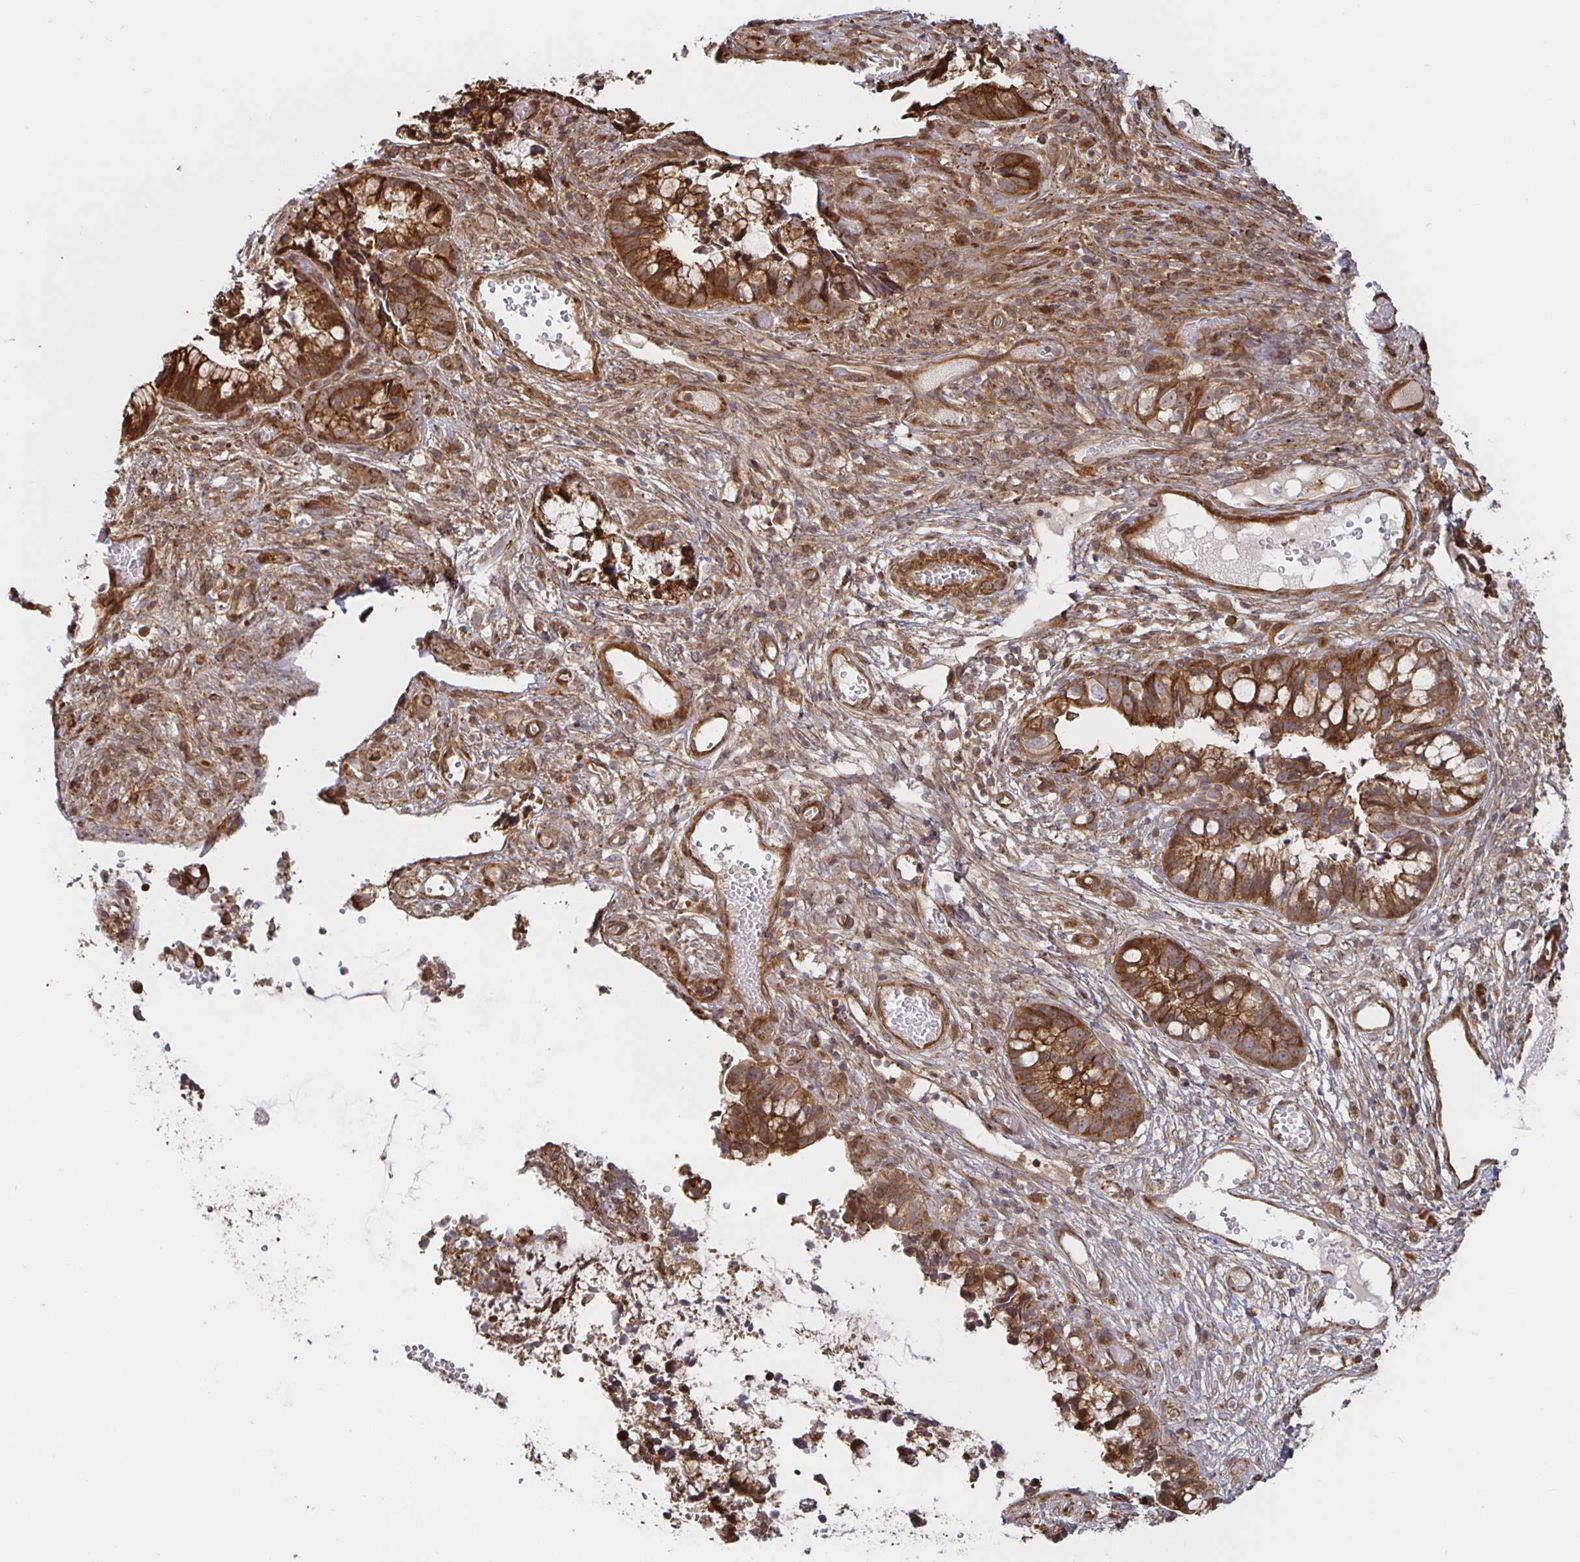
{"staining": {"intensity": "strong", "quantity": ">75%", "location": "cytoplasmic/membranous"}, "tissue": "cervical cancer", "cell_type": "Tumor cells", "image_type": "cancer", "snomed": [{"axis": "morphology", "description": "Adenocarcinoma, NOS"}, {"axis": "topography", "description": "Cervix"}], "caption": "Immunohistochemistry (IHC) (DAB) staining of cervical cancer (adenocarcinoma) exhibits strong cytoplasmic/membranous protein expression in approximately >75% of tumor cells.", "gene": "STRAP", "patient": {"sex": "female", "age": 44}}